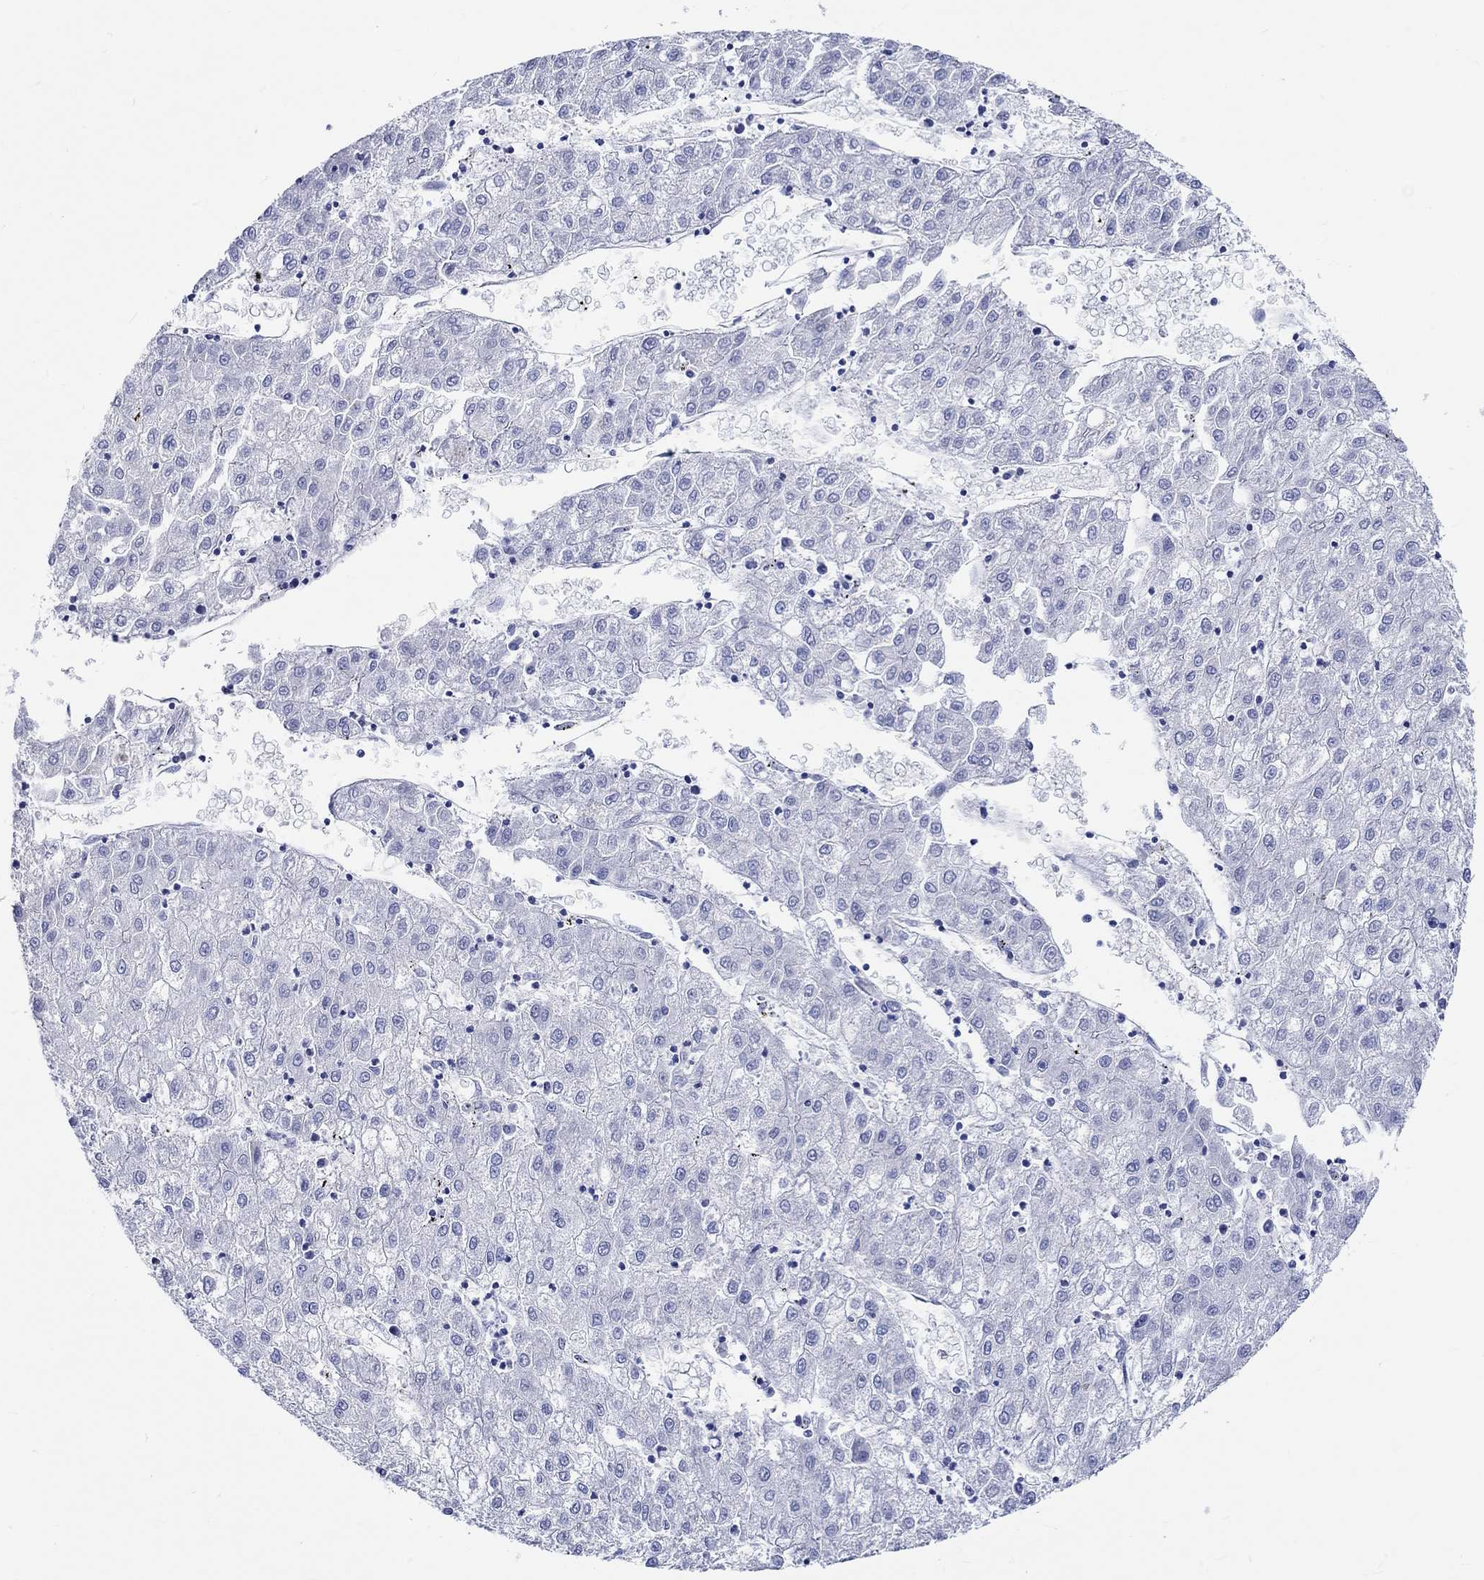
{"staining": {"intensity": "negative", "quantity": "none", "location": "none"}, "tissue": "liver cancer", "cell_type": "Tumor cells", "image_type": "cancer", "snomed": [{"axis": "morphology", "description": "Carcinoma, Hepatocellular, NOS"}, {"axis": "topography", "description": "Liver"}], "caption": "Histopathology image shows no significant protein expression in tumor cells of liver cancer (hepatocellular carcinoma). (DAB (3,3'-diaminobenzidine) IHC, high magnification).", "gene": "PTPRN2", "patient": {"sex": "male", "age": 72}}